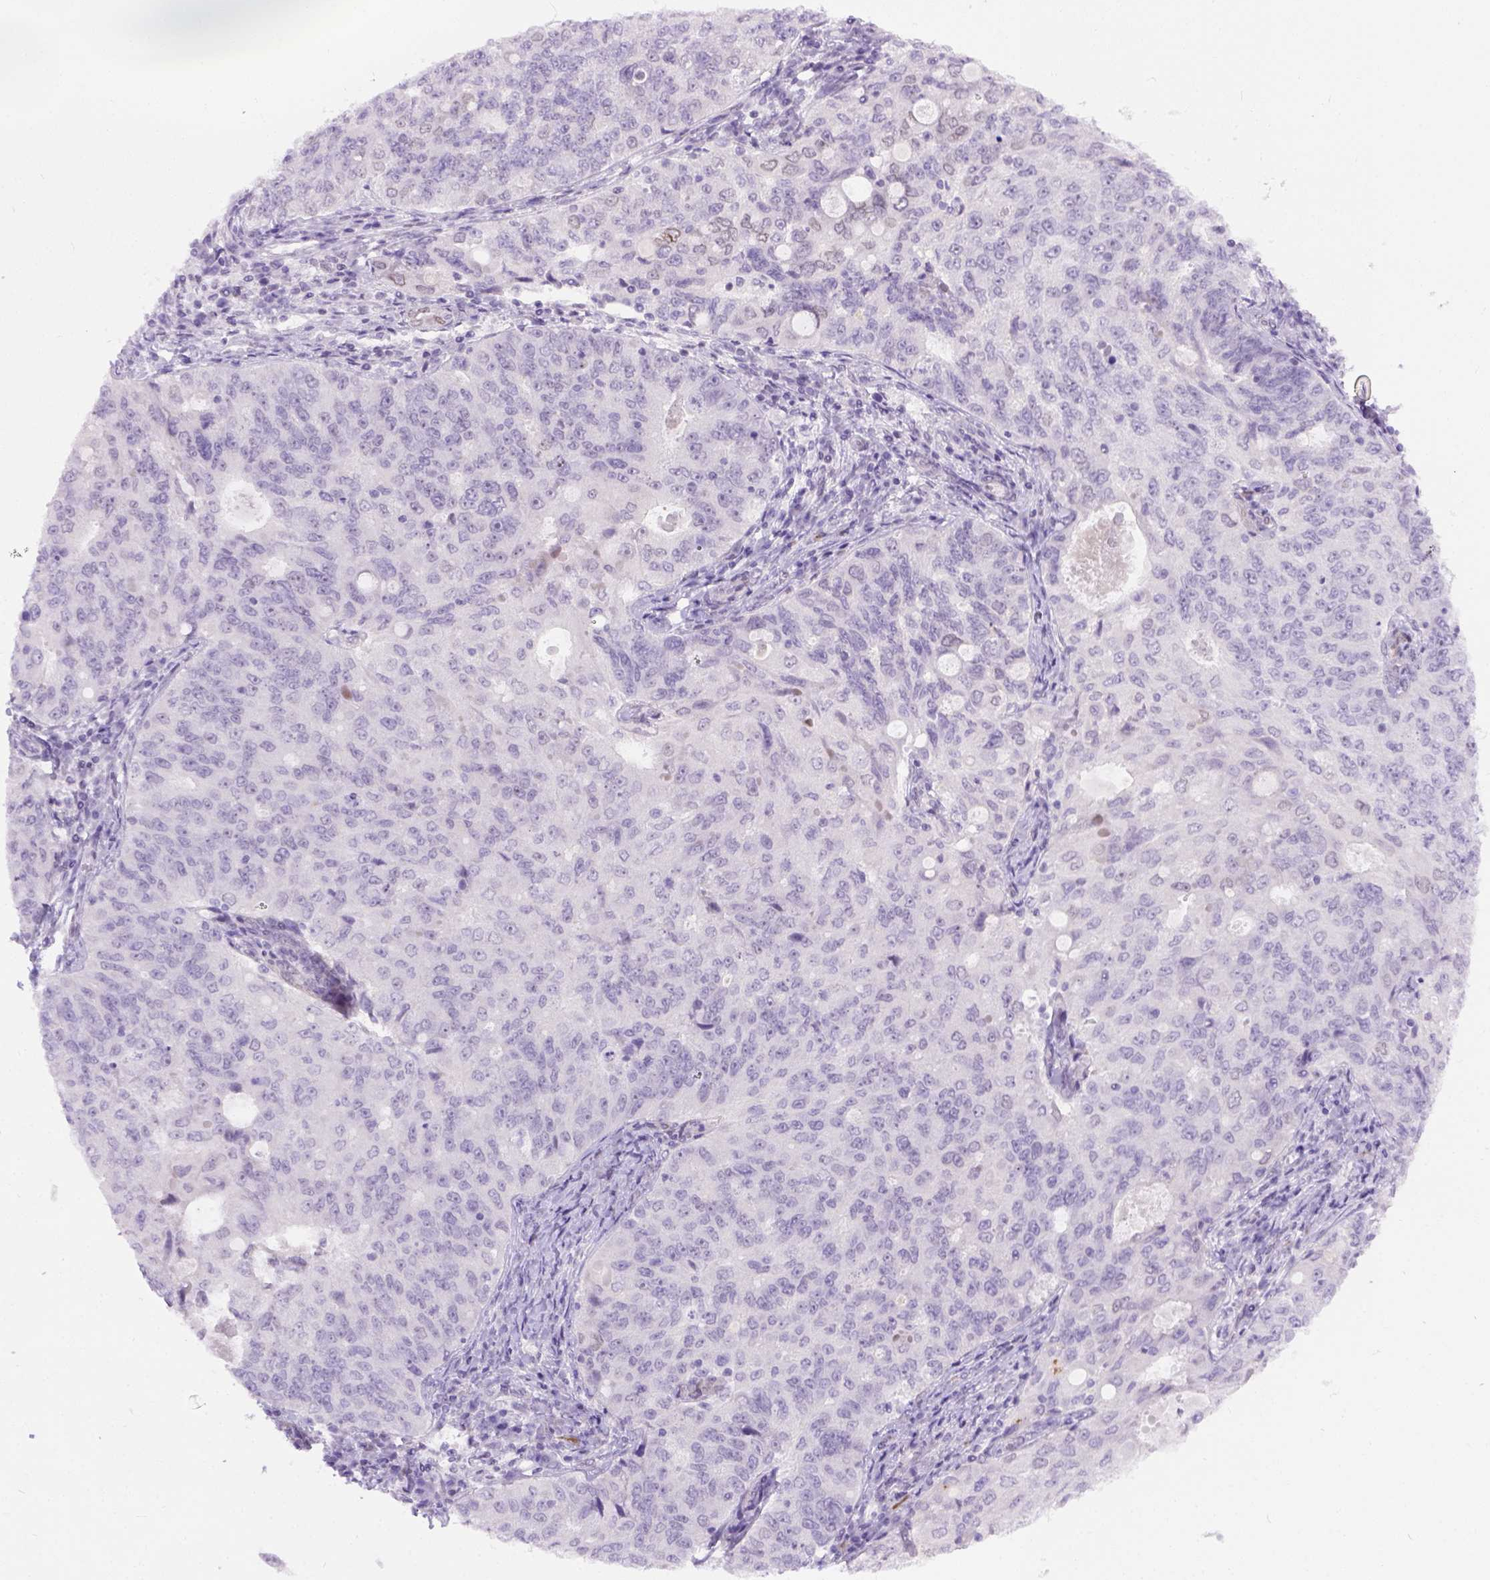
{"staining": {"intensity": "negative", "quantity": "none", "location": "none"}, "tissue": "endometrial cancer", "cell_type": "Tumor cells", "image_type": "cancer", "snomed": [{"axis": "morphology", "description": "Adenocarcinoma, NOS"}, {"axis": "topography", "description": "Endometrium"}], "caption": "A high-resolution histopathology image shows IHC staining of endometrial cancer (adenocarcinoma), which displays no significant expression in tumor cells. (Brightfield microscopy of DAB (3,3'-diaminobenzidine) IHC at high magnification).", "gene": "FAM184B", "patient": {"sex": "female", "age": 43}}